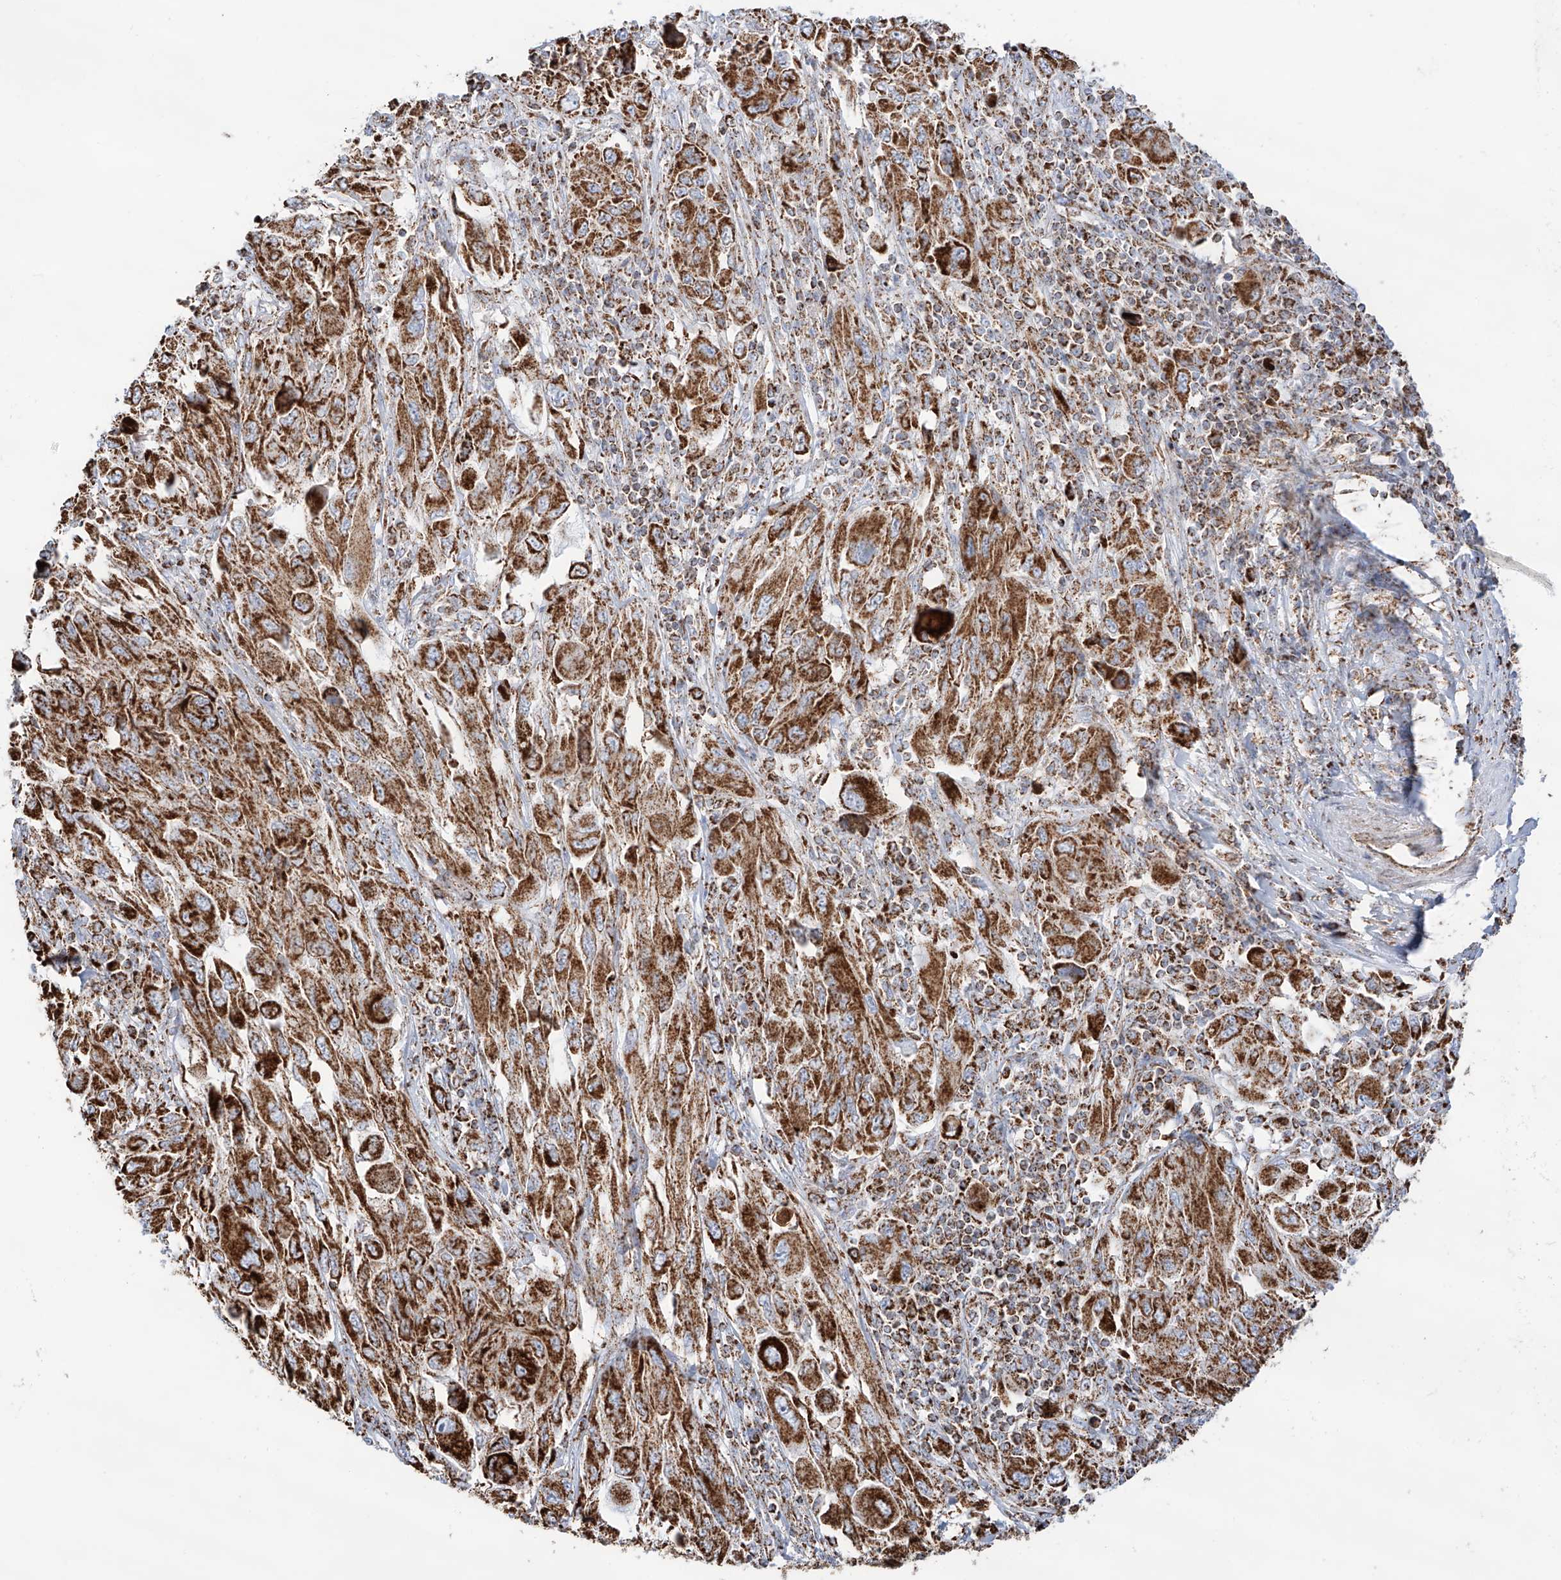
{"staining": {"intensity": "strong", "quantity": ">75%", "location": "cytoplasmic/membranous"}, "tissue": "melanoma", "cell_type": "Tumor cells", "image_type": "cancer", "snomed": [{"axis": "morphology", "description": "Malignant melanoma, NOS"}, {"axis": "topography", "description": "Skin"}], "caption": "The immunohistochemical stain shows strong cytoplasmic/membranous positivity in tumor cells of melanoma tissue.", "gene": "TTC27", "patient": {"sex": "female", "age": 91}}